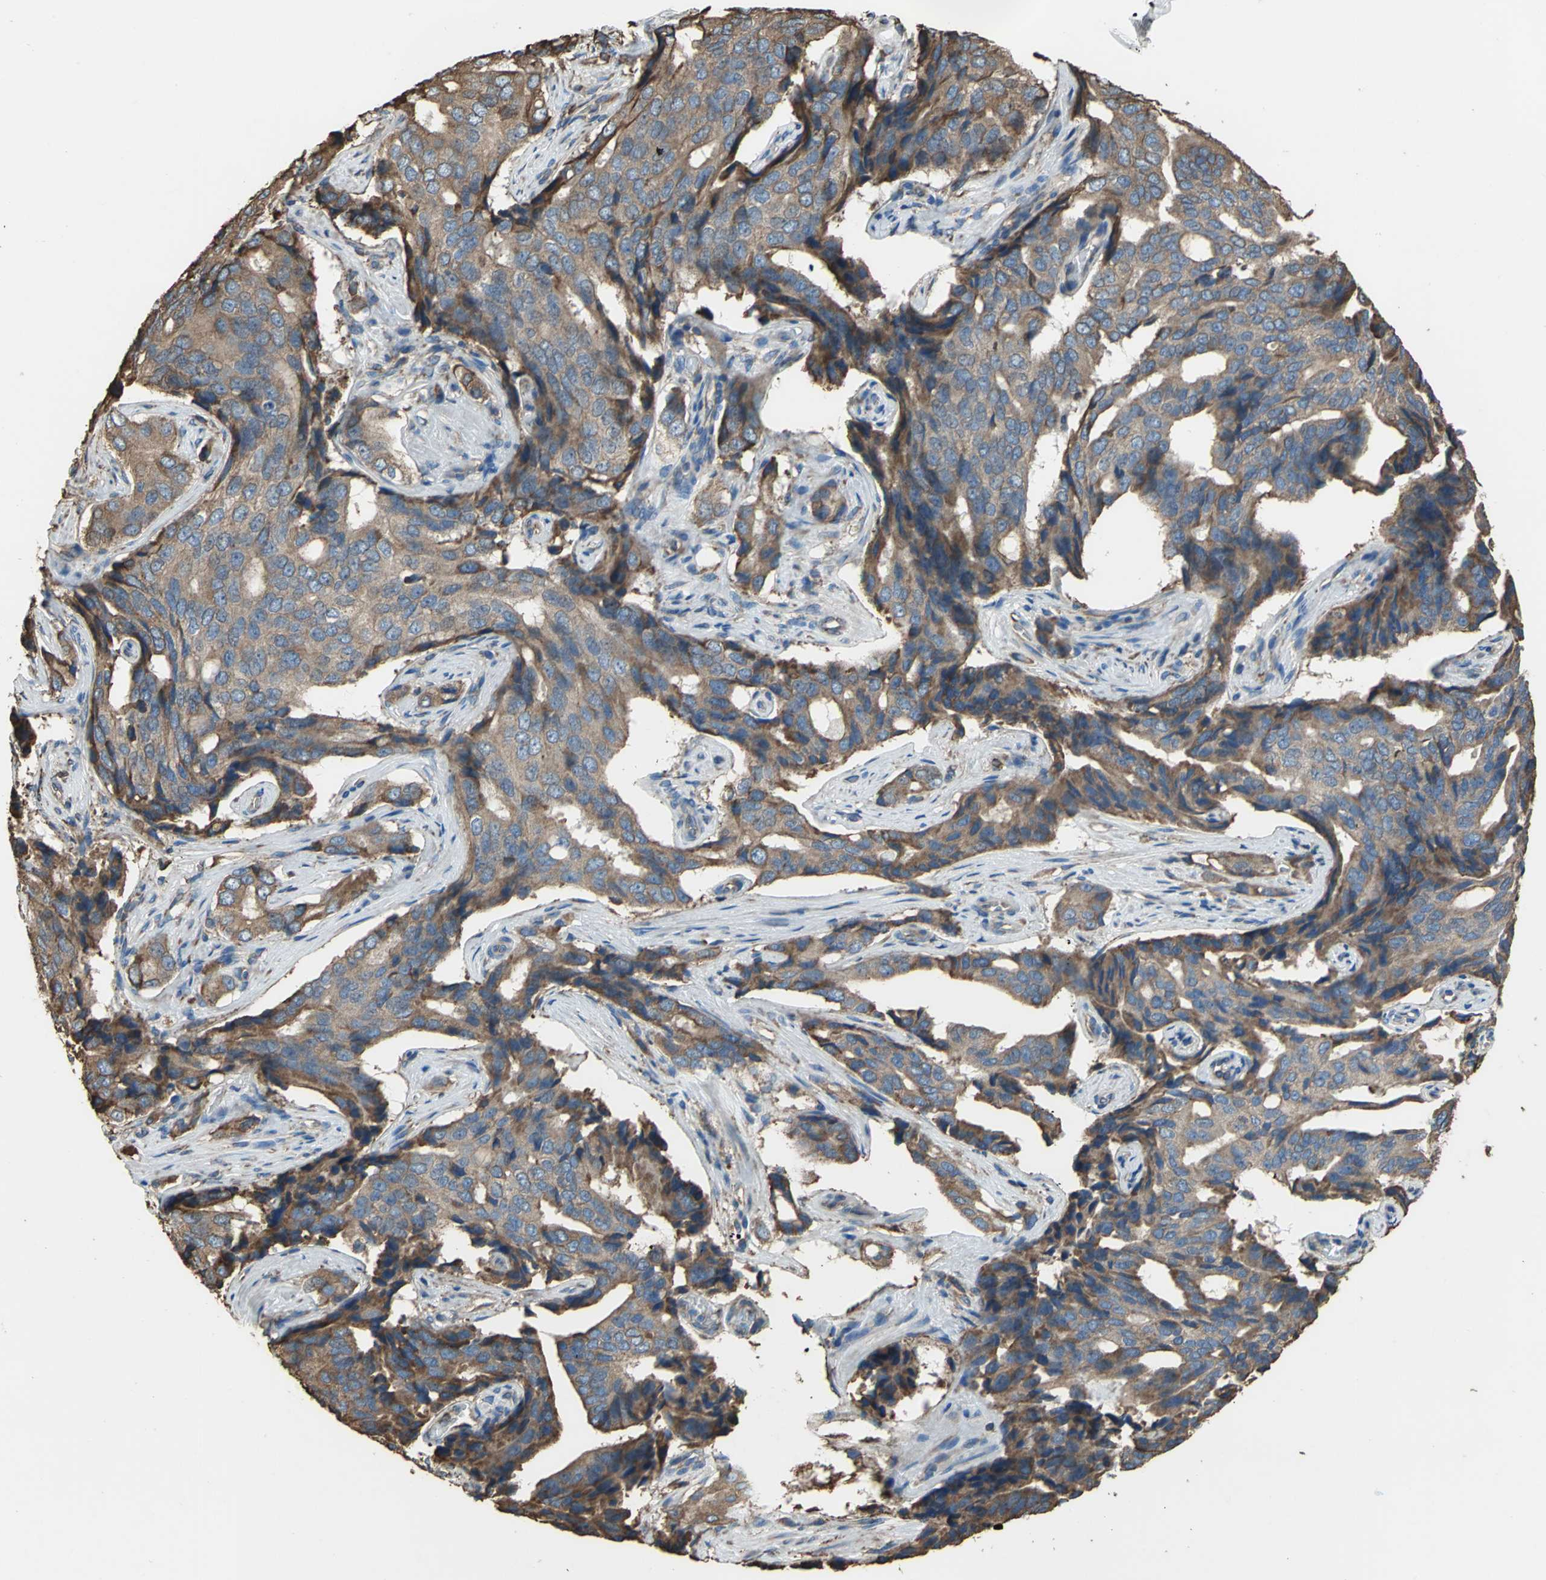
{"staining": {"intensity": "moderate", "quantity": ">75%", "location": "cytoplasmic/membranous"}, "tissue": "prostate cancer", "cell_type": "Tumor cells", "image_type": "cancer", "snomed": [{"axis": "morphology", "description": "Adenocarcinoma, High grade"}, {"axis": "topography", "description": "Prostate"}], "caption": "Immunohistochemical staining of human prostate cancer (adenocarcinoma (high-grade)) reveals medium levels of moderate cytoplasmic/membranous protein staining in about >75% of tumor cells.", "gene": "GPANK1", "patient": {"sex": "male", "age": 58}}